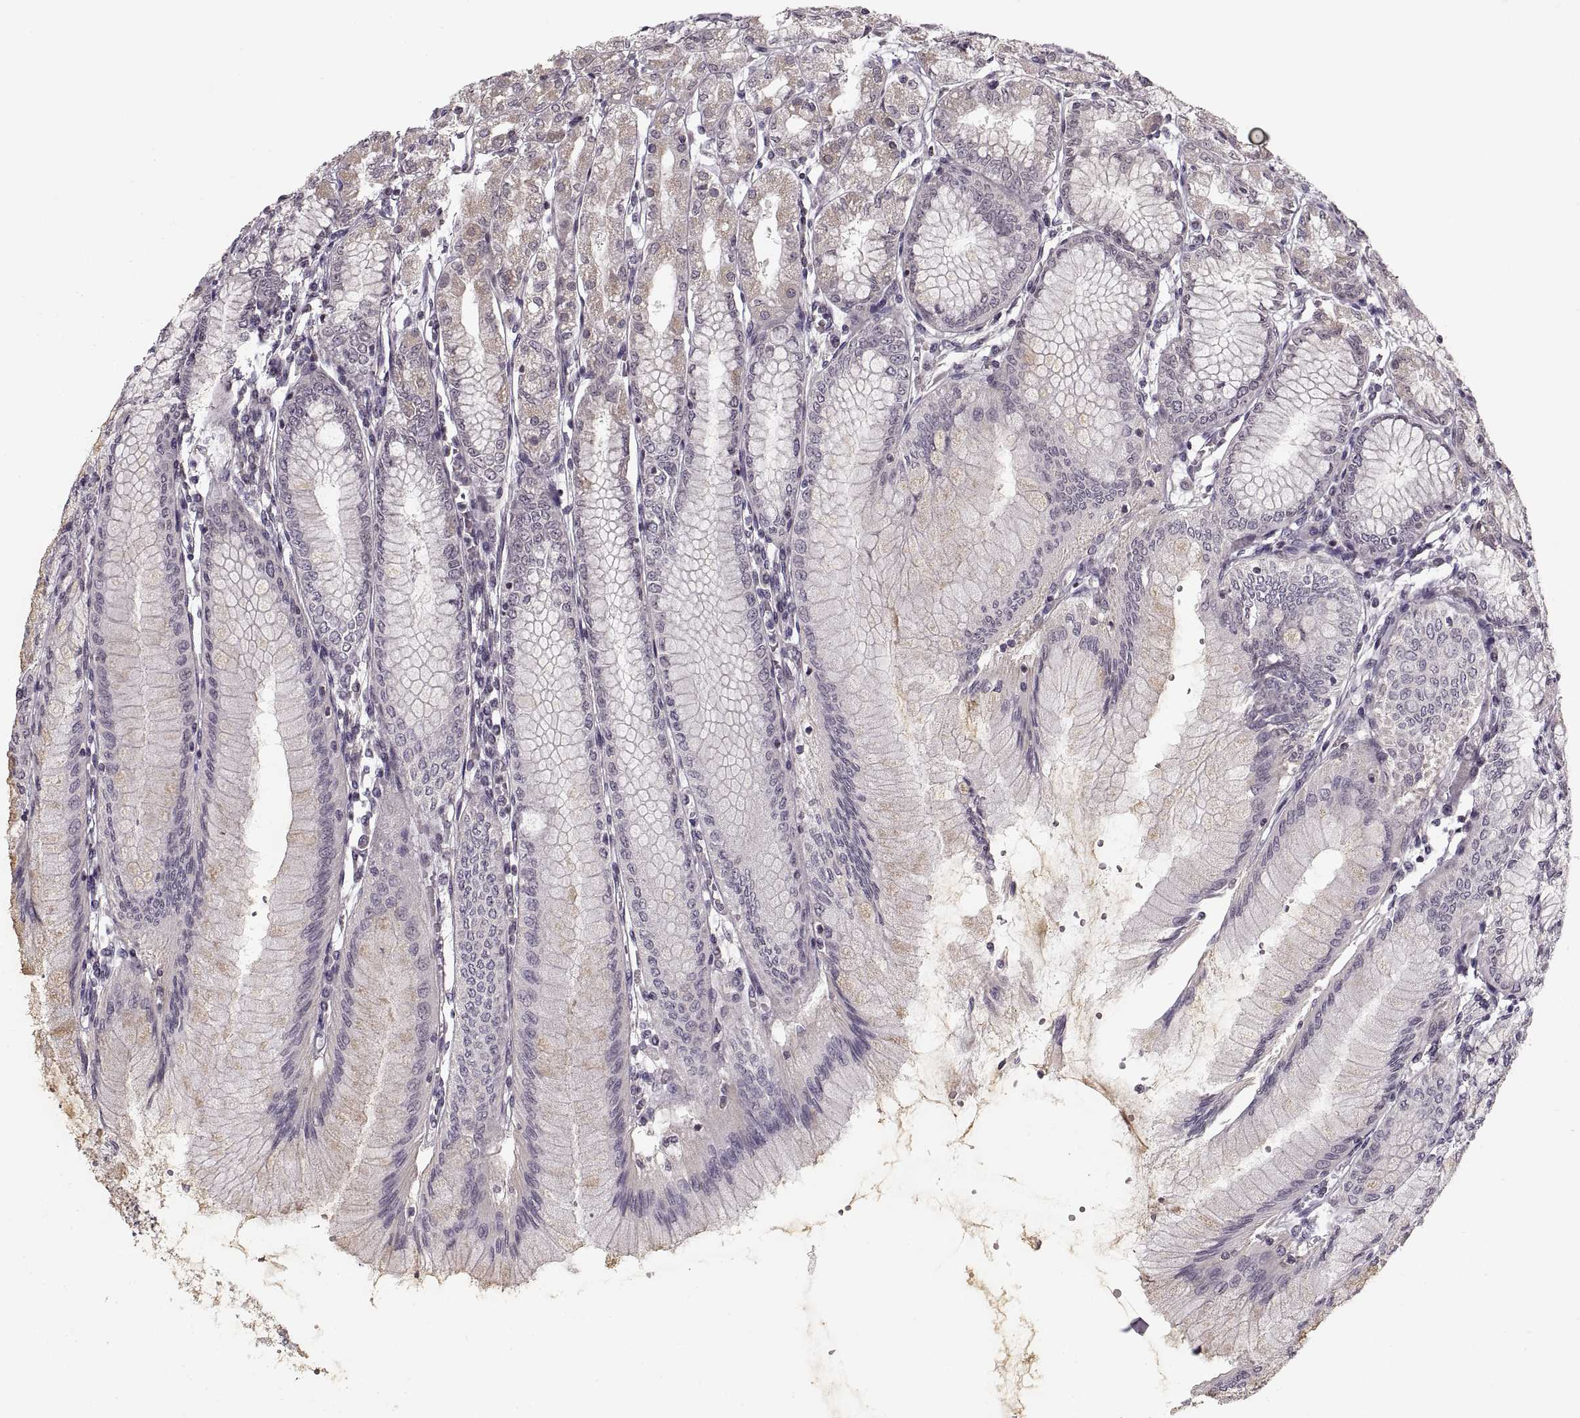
{"staining": {"intensity": "negative", "quantity": "none", "location": "none"}, "tissue": "stomach", "cell_type": "Glandular cells", "image_type": "normal", "snomed": [{"axis": "morphology", "description": "Normal tissue, NOS"}, {"axis": "topography", "description": "Skeletal muscle"}, {"axis": "topography", "description": "Stomach"}], "caption": "This is an immunohistochemistry (IHC) image of unremarkable stomach. There is no expression in glandular cells.", "gene": "ASIC3", "patient": {"sex": "female", "age": 57}}